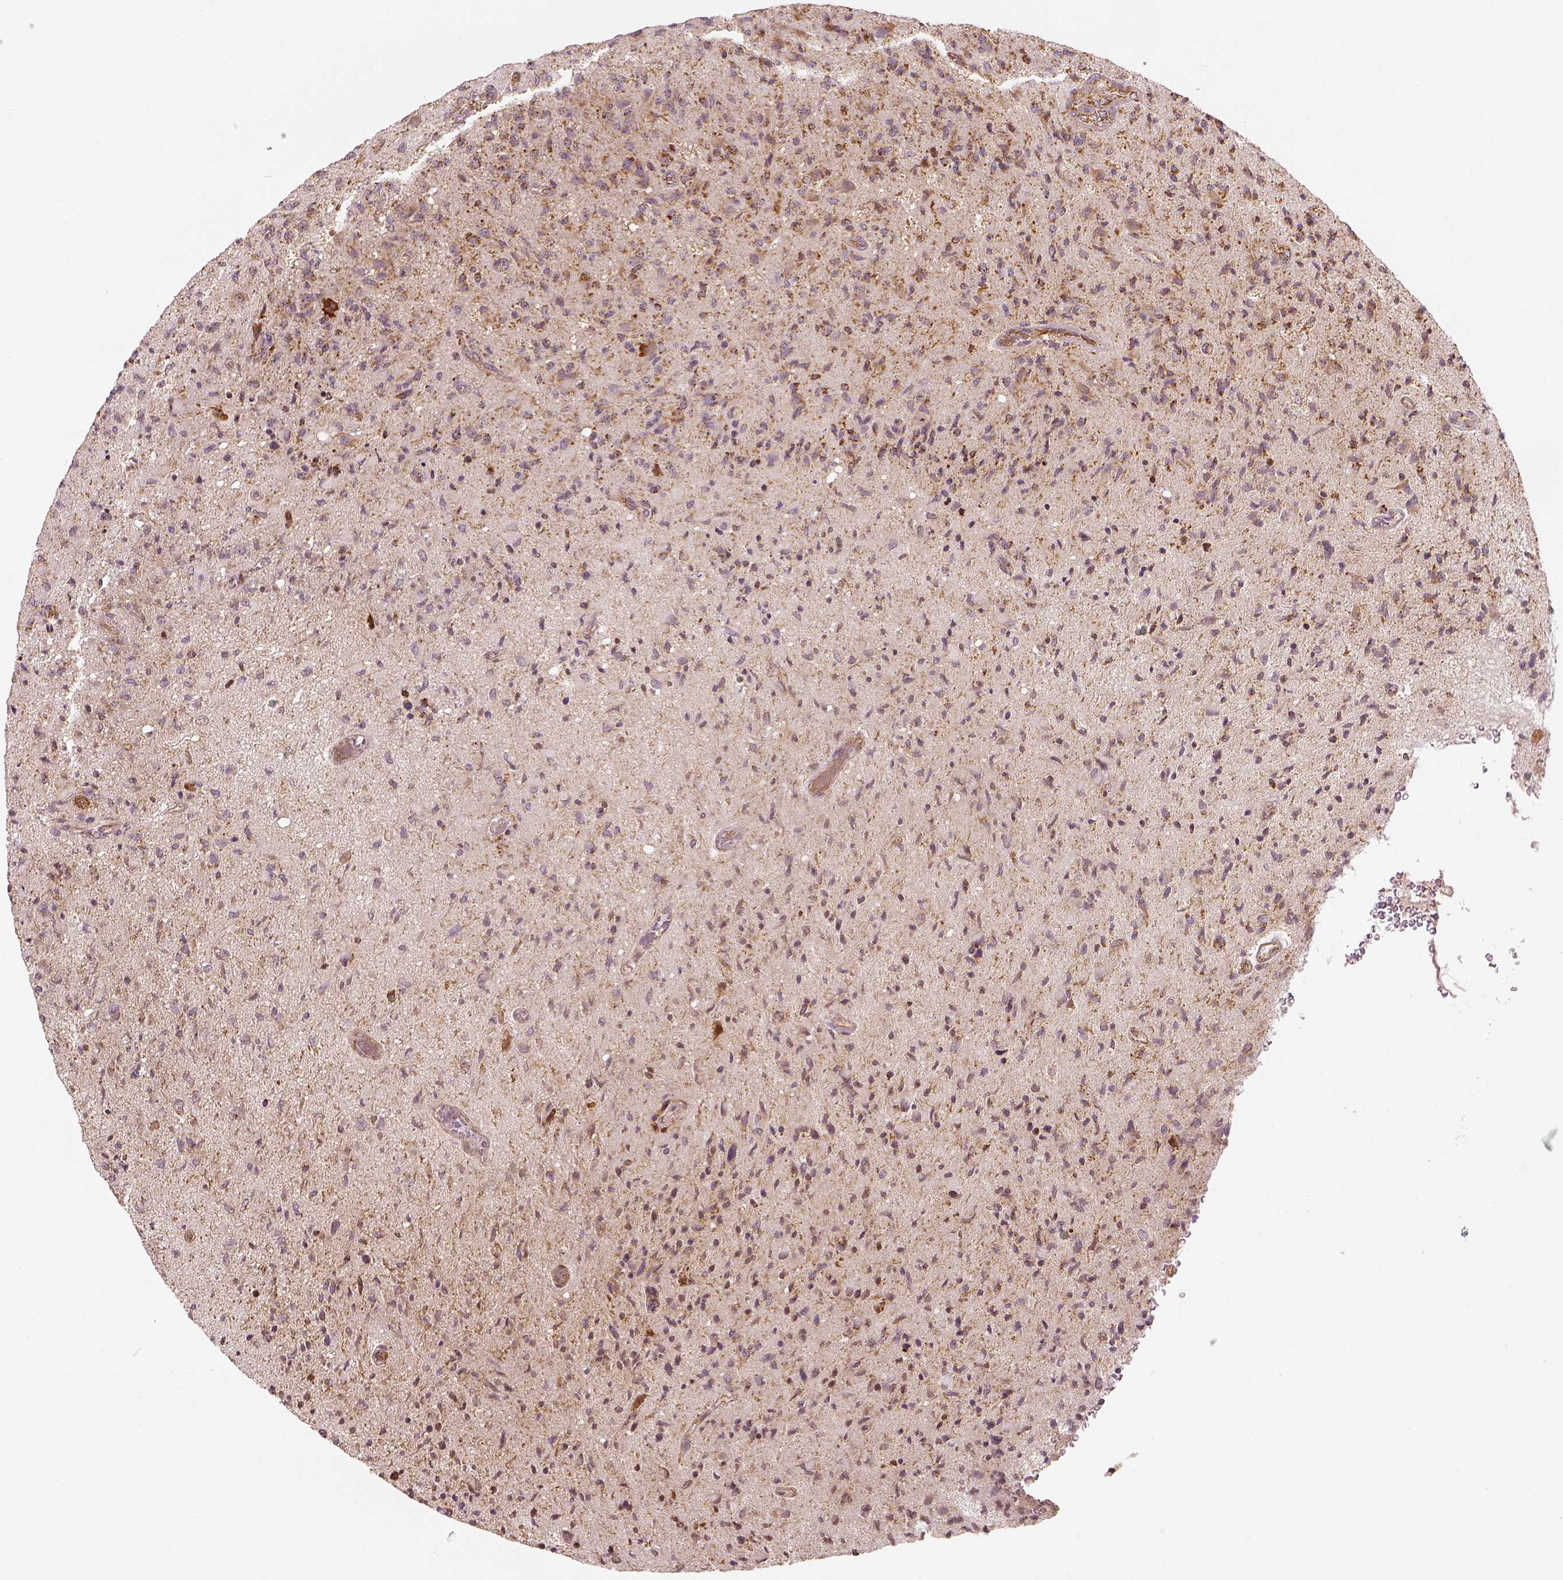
{"staining": {"intensity": "moderate", "quantity": ">75%", "location": "cytoplasmic/membranous"}, "tissue": "glioma", "cell_type": "Tumor cells", "image_type": "cancer", "snomed": [{"axis": "morphology", "description": "Glioma, malignant, High grade"}, {"axis": "topography", "description": "Brain"}], "caption": "Protein staining shows moderate cytoplasmic/membranous staining in approximately >75% of tumor cells in glioma.", "gene": "PGAM5", "patient": {"sex": "male", "age": 54}}